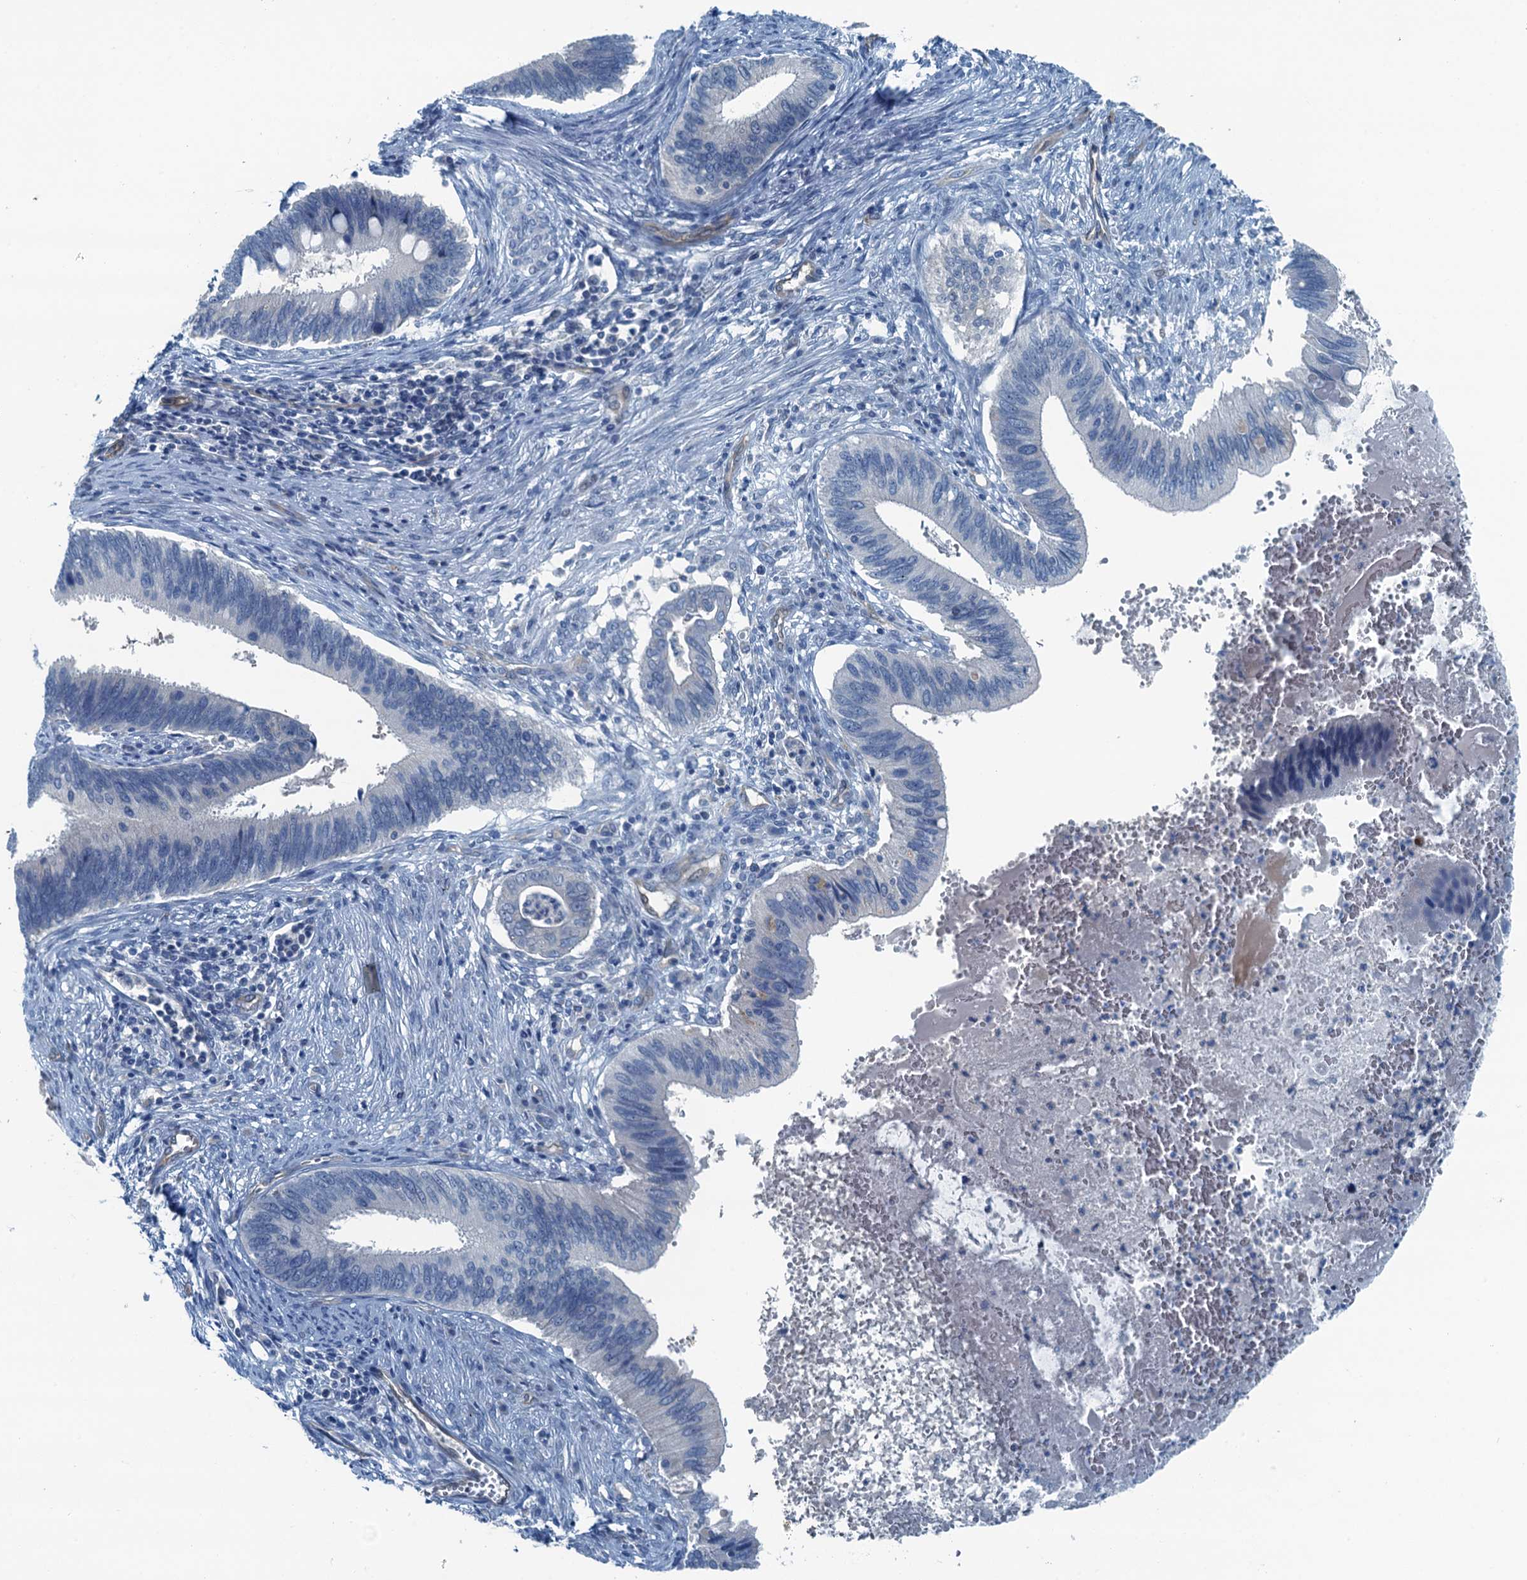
{"staining": {"intensity": "negative", "quantity": "none", "location": "none"}, "tissue": "cervical cancer", "cell_type": "Tumor cells", "image_type": "cancer", "snomed": [{"axis": "morphology", "description": "Adenocarcinoma, NOS"}, {"axis": "topography", "description": "Cervix"}], "caption": "Cervical cancer (adenocarcinoma) was stained to show a protein in brown. There is no significant positivity in tumor cells. (Immunohistochemistry, brightfield microscopy, high magnification).", "gene": "GFOD2", "patient": {"sex": "female", "age": 42}}